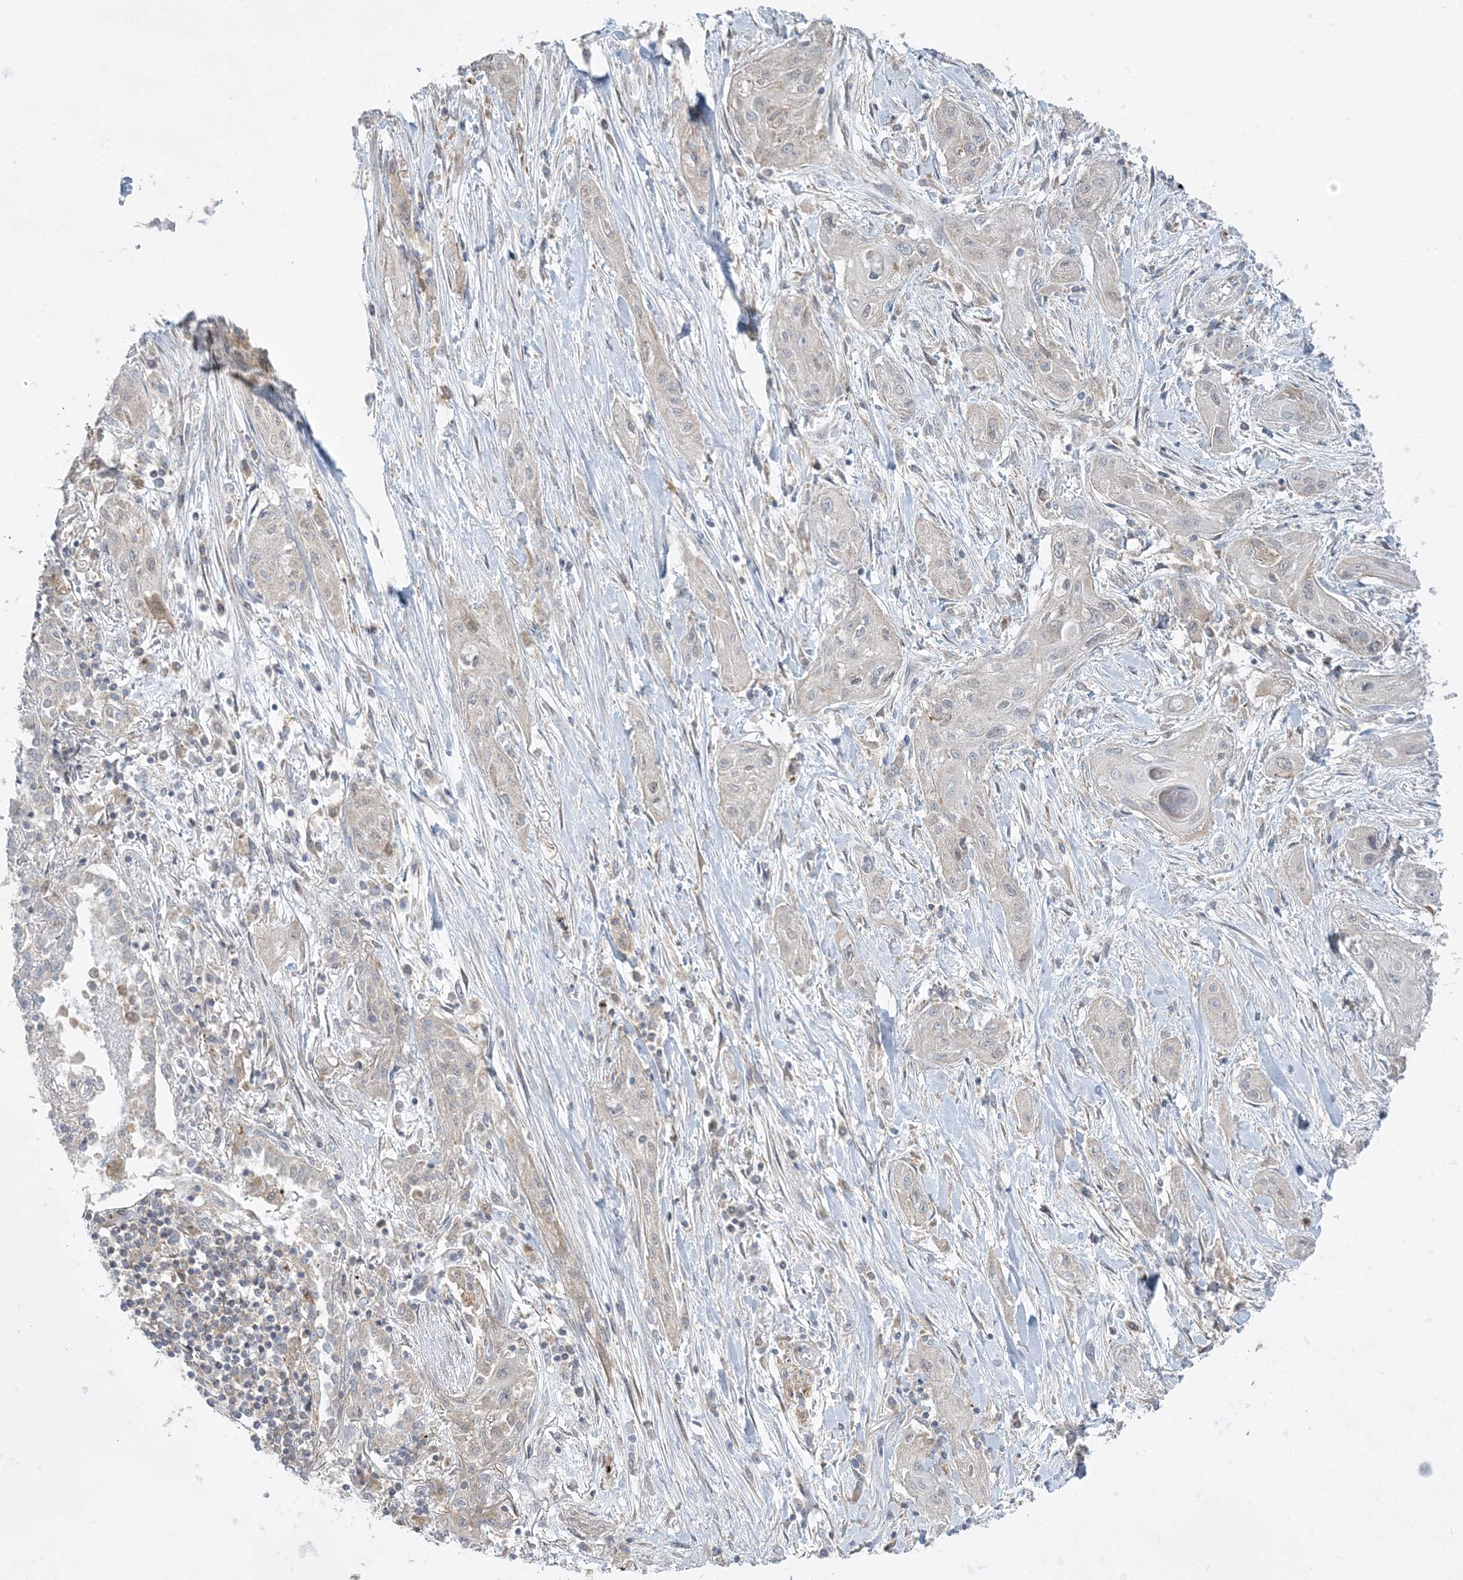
{"staining": {"intensity": "negative", "quantity": "none", "location": "none"}, "tissue": "lung cancer", "cell_type": "Tumor cells", "image_type": "cancer", "snomed": [{"axis": "morphology", "description": "Squamous cell carcinoma, NOS"}, {"axis": "topography", "description": "Lung"}], "caption": "This is a photomicrograph of IHC staining of lung squamous cell carcinoma, which shows no staining in tumor cells.", "gene": "ZC3H6", "patient": {"sex": "female", "age": 47}}